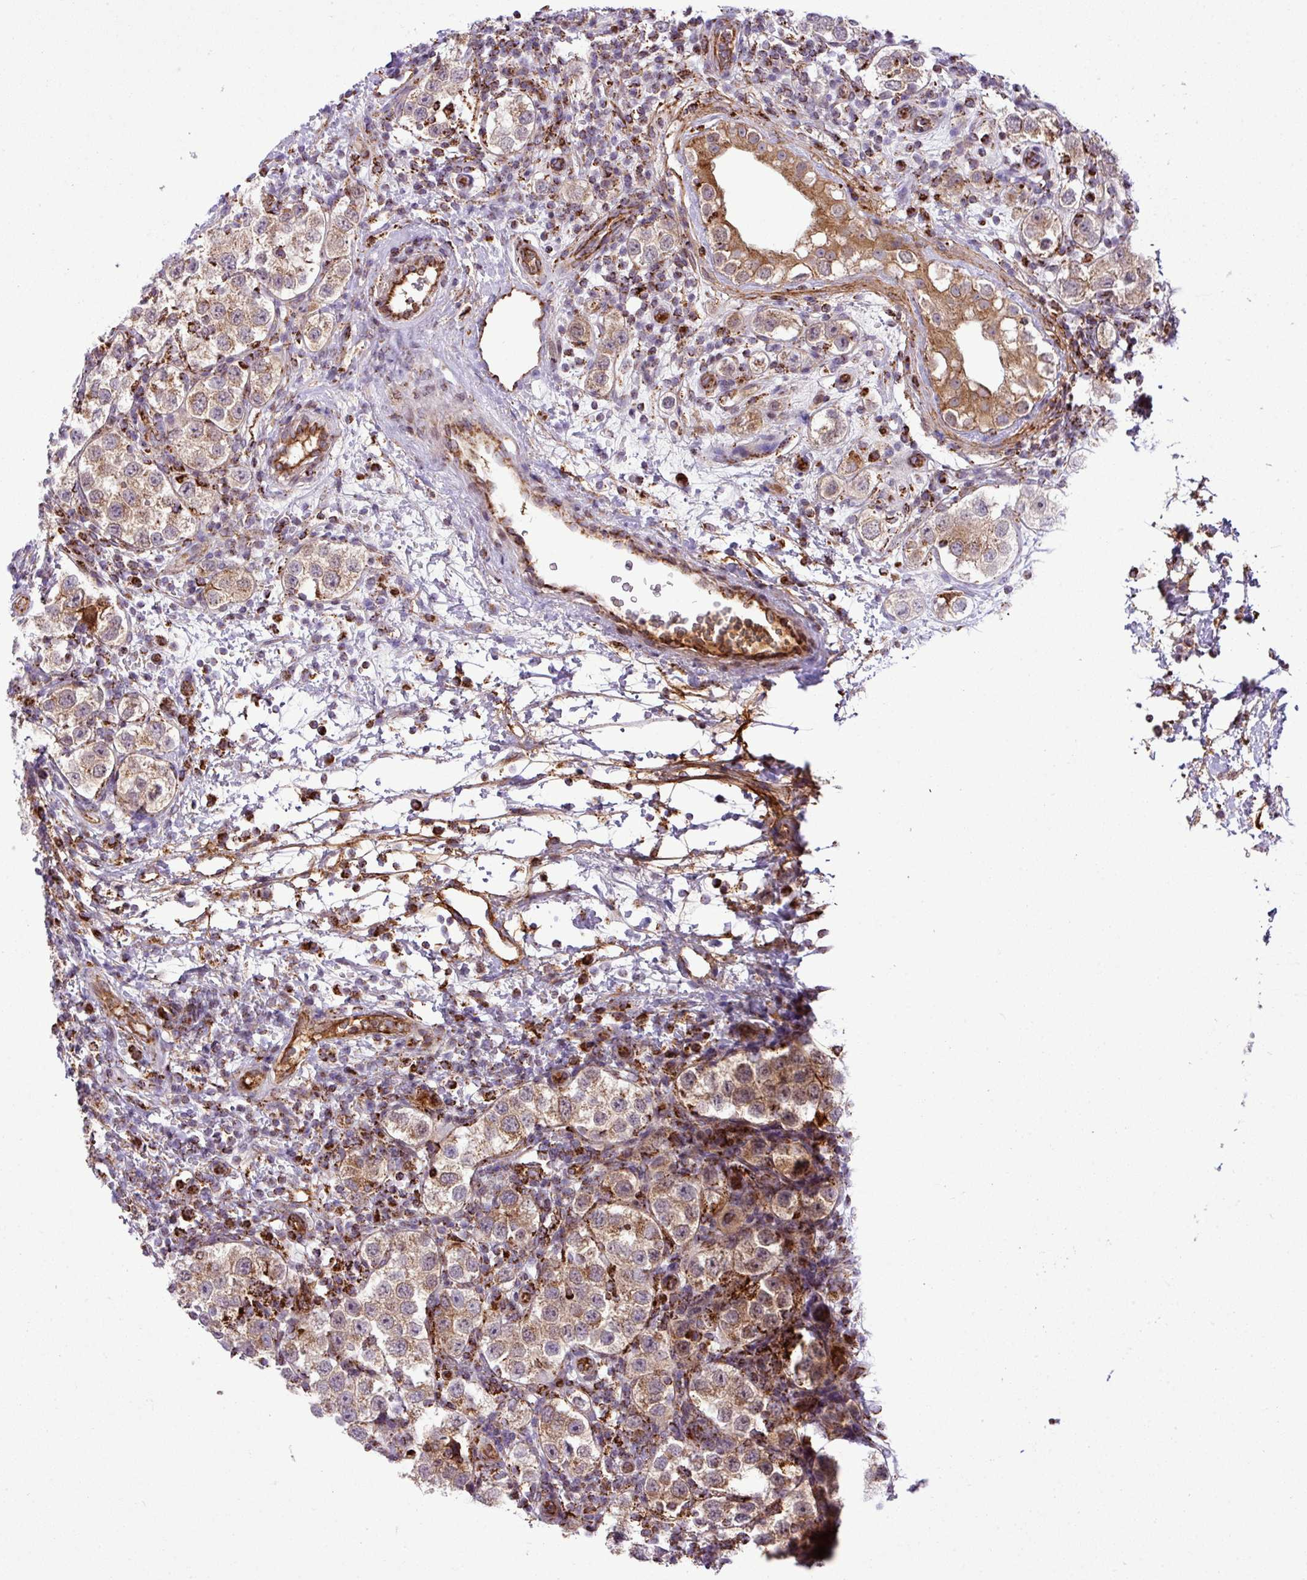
{"staining": {"intensity": "weak", "quantity": "25%-75%", "location": "cytoplasmic/membranous"}, "tissue": "testis cancer", "cell_type": "Tumor cells", "image_type": "cancer", "snomed": [{"axis": "morphology", "description": "Seminoma, NOS"}, {"axis": "topography", "description": "Testis"}], "caption": "This histopathology image reveals IHC staining of human testis seminoma, with low weak cytoplasmic/membranous staining in approximately 25%-75% of tumor cells.", "gene": "ZNF569", "patient": {"sex": "male", "age": 37}}